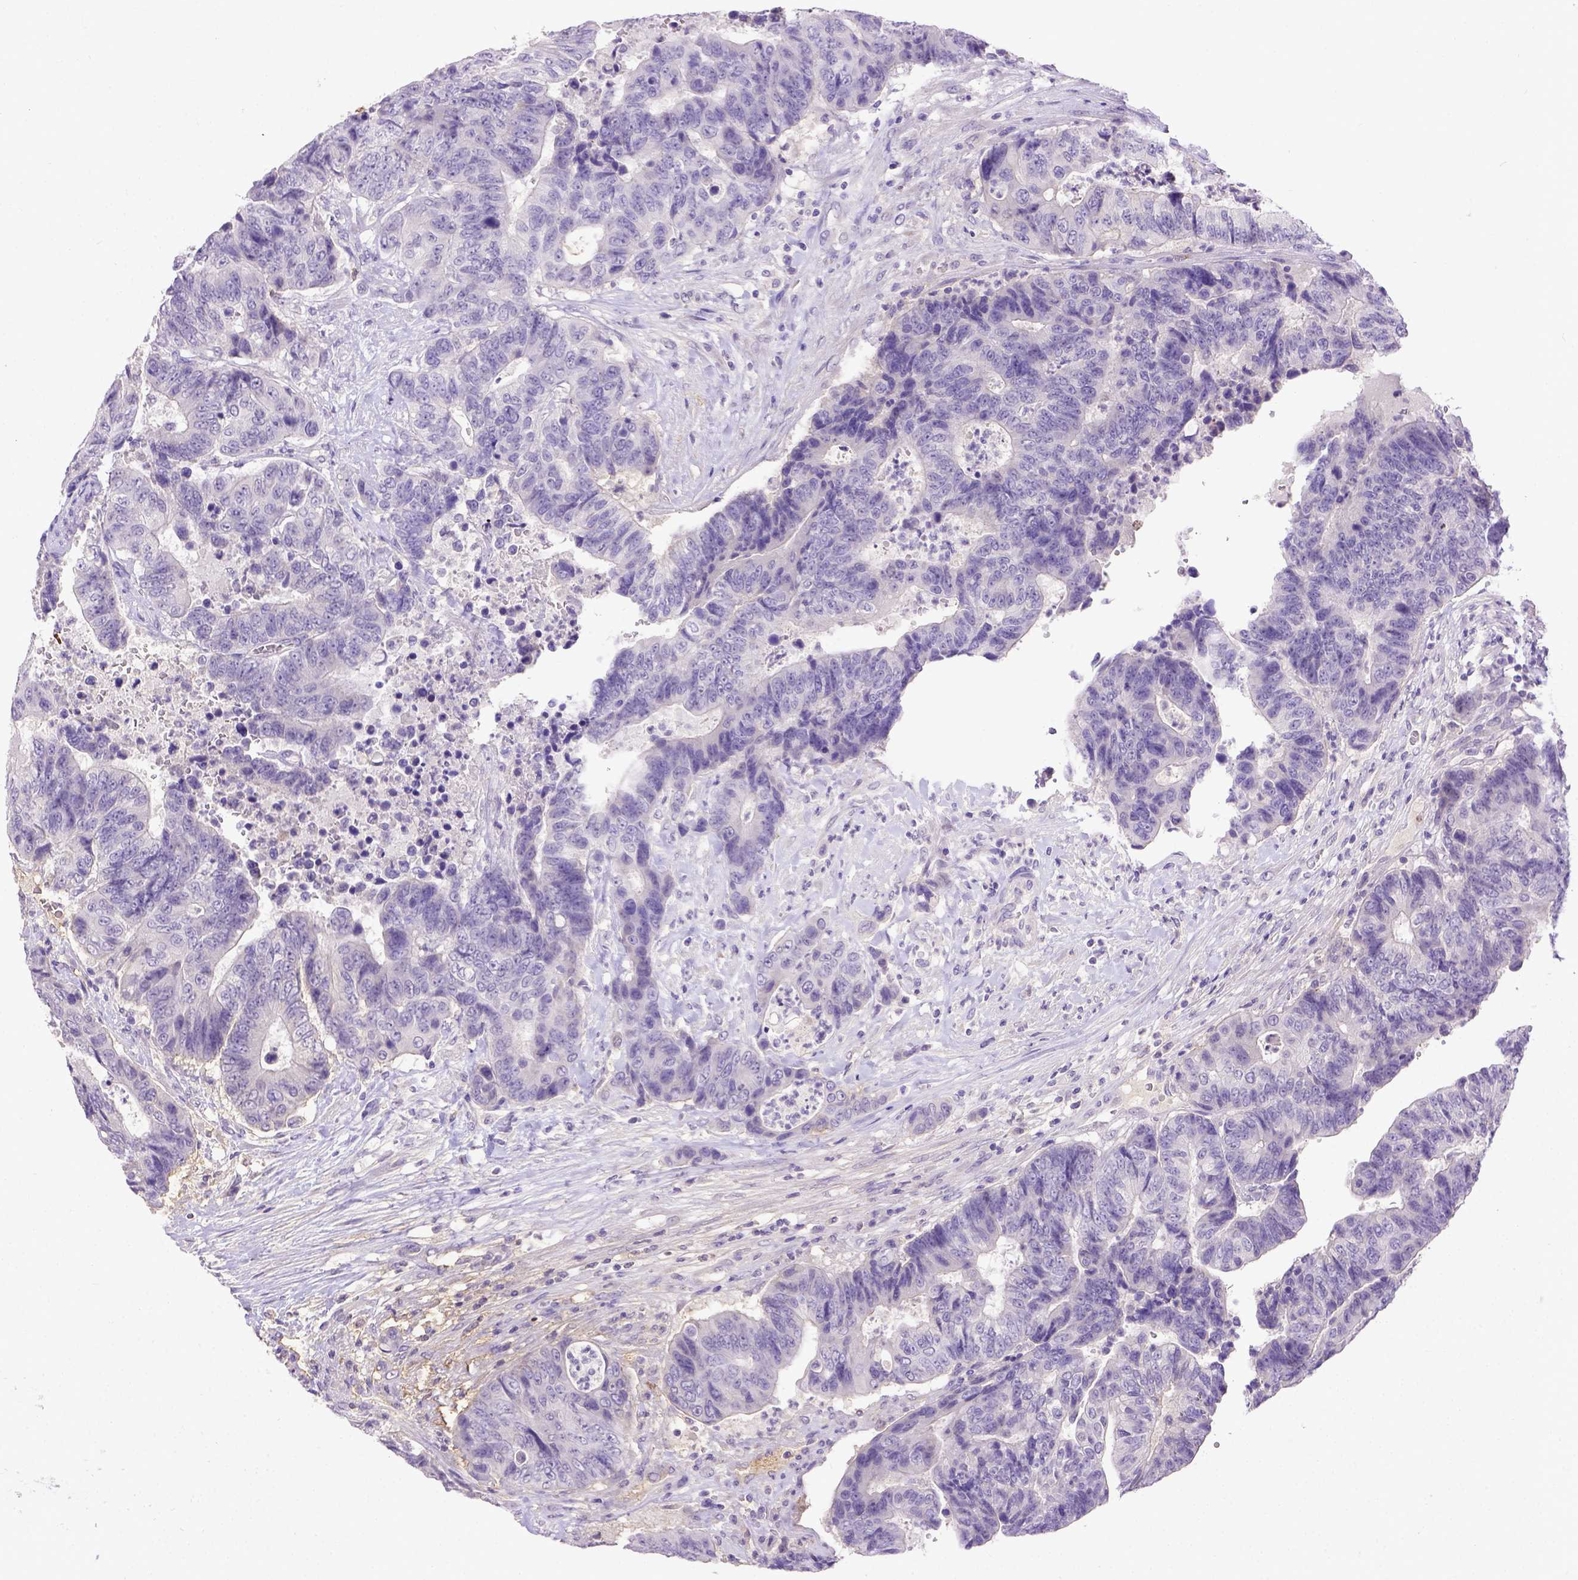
{"staining": {"intensity": "negative", "quantity": "none", "location": "none"}, "tissue": "colorectal cancer", "cell_type": "Tumor cells", "image_type": "cancer", "snomed": [{"axis": "morphology", "description": "Adenocarcinoma, NOS"}, {"axis": "topography", "description": "Colon"}], "caption": "High magnification brightfield microscopy of colorectal cancer (adenocarcinoma) stained with DAB (3,3'-diaminobenzidine) (brown) and counterstained with hematoxylin (blue): tumor cells show no significant staining.", "gene": "B3GAT1", "patient": {"sex": "female", "age": 48}}